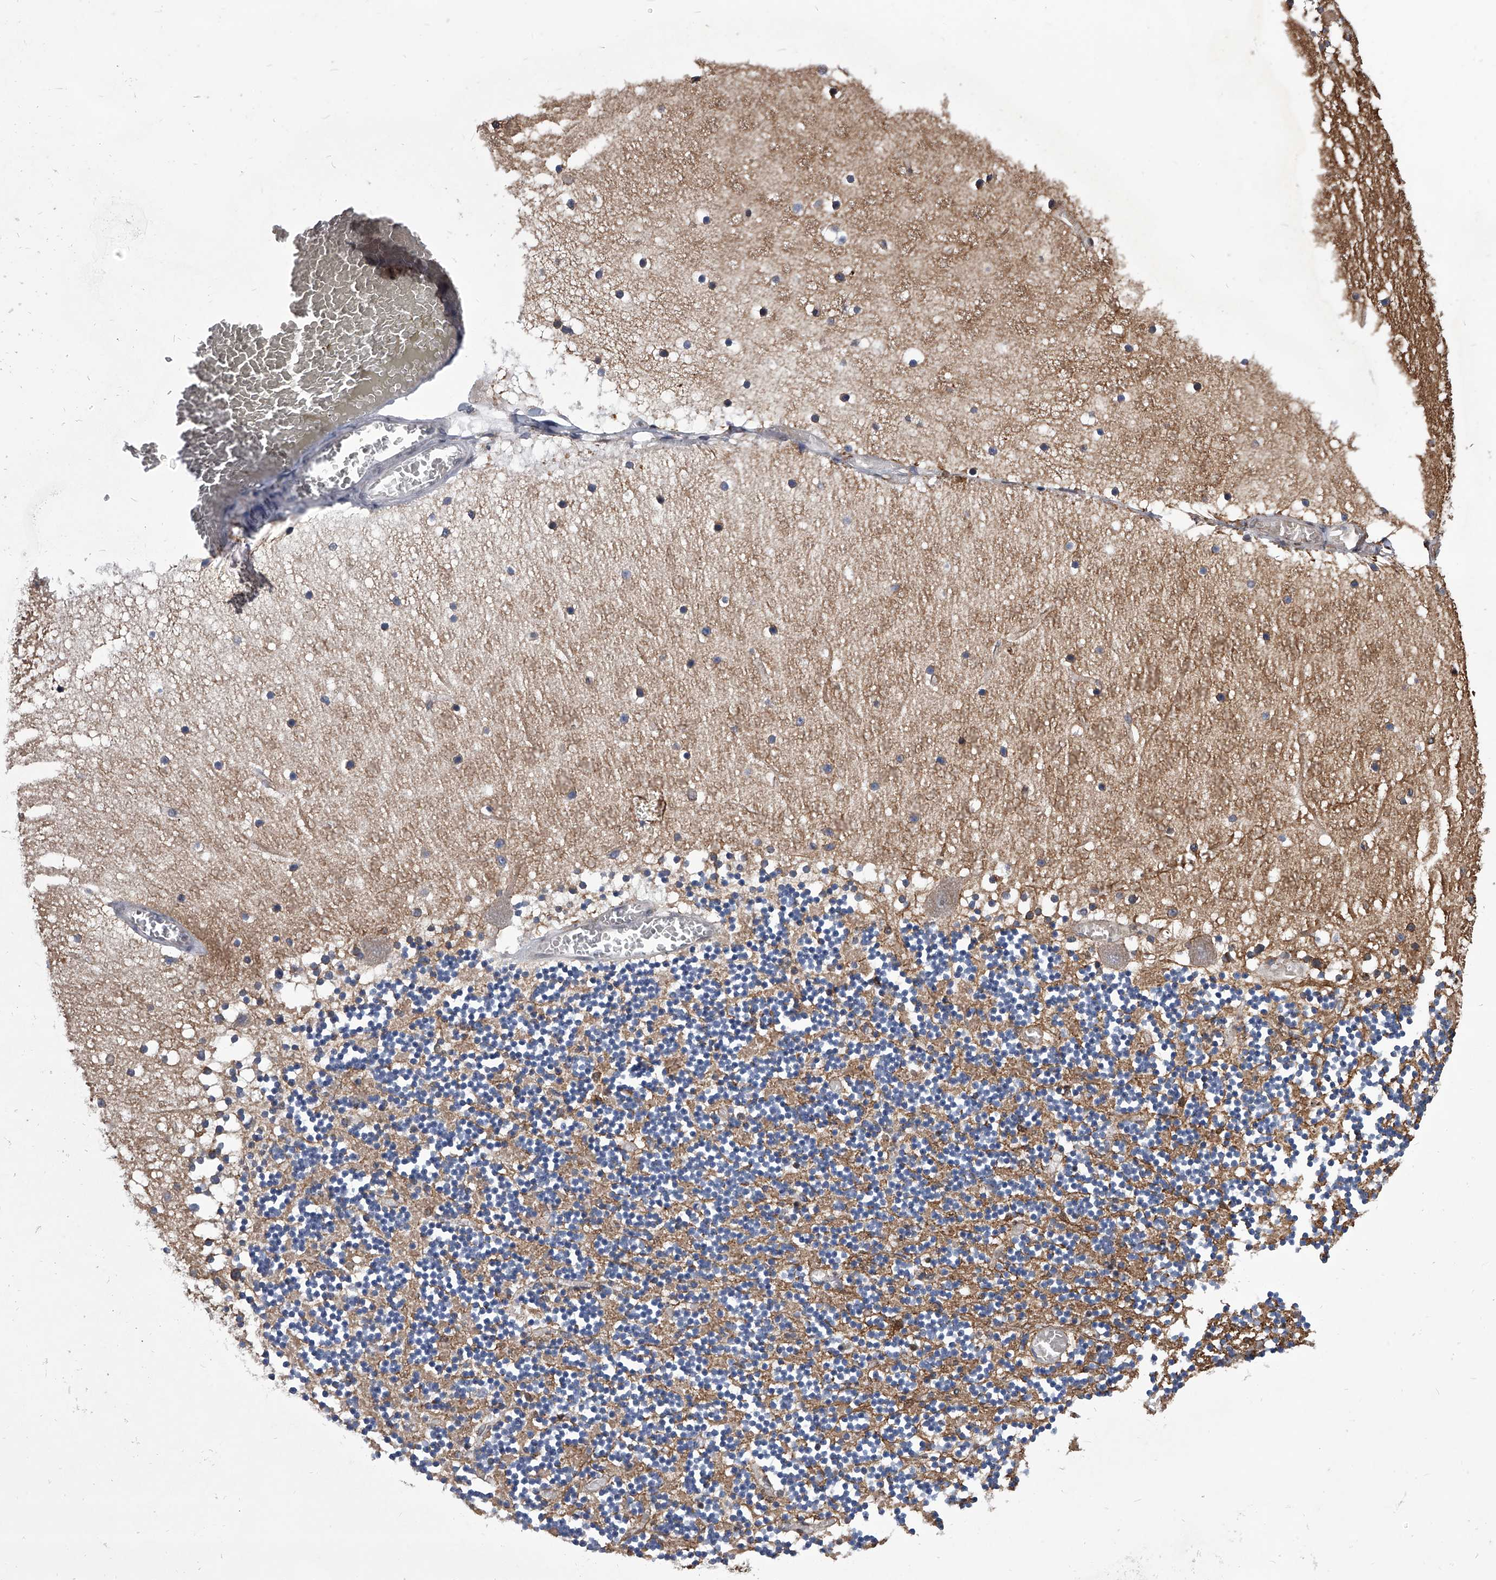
{"staining": {"intensity": "weak", "quantity": "<25%", "location": "nuclear"}, "tissue": "cerebellum", "cell_type": "Cells in granular layer", "image_type": "normal", "snomed": [{"axis": "morphology", "description": "Normal tissue, NOS"}, {"axis": "topography", "description": "Cerebellum"}], "caption": "Cells in granular layer show no significant protein positivity in benign cerebellum.", "gene": "ZNF76", "patient": {"sex": "female", "age": 28}}